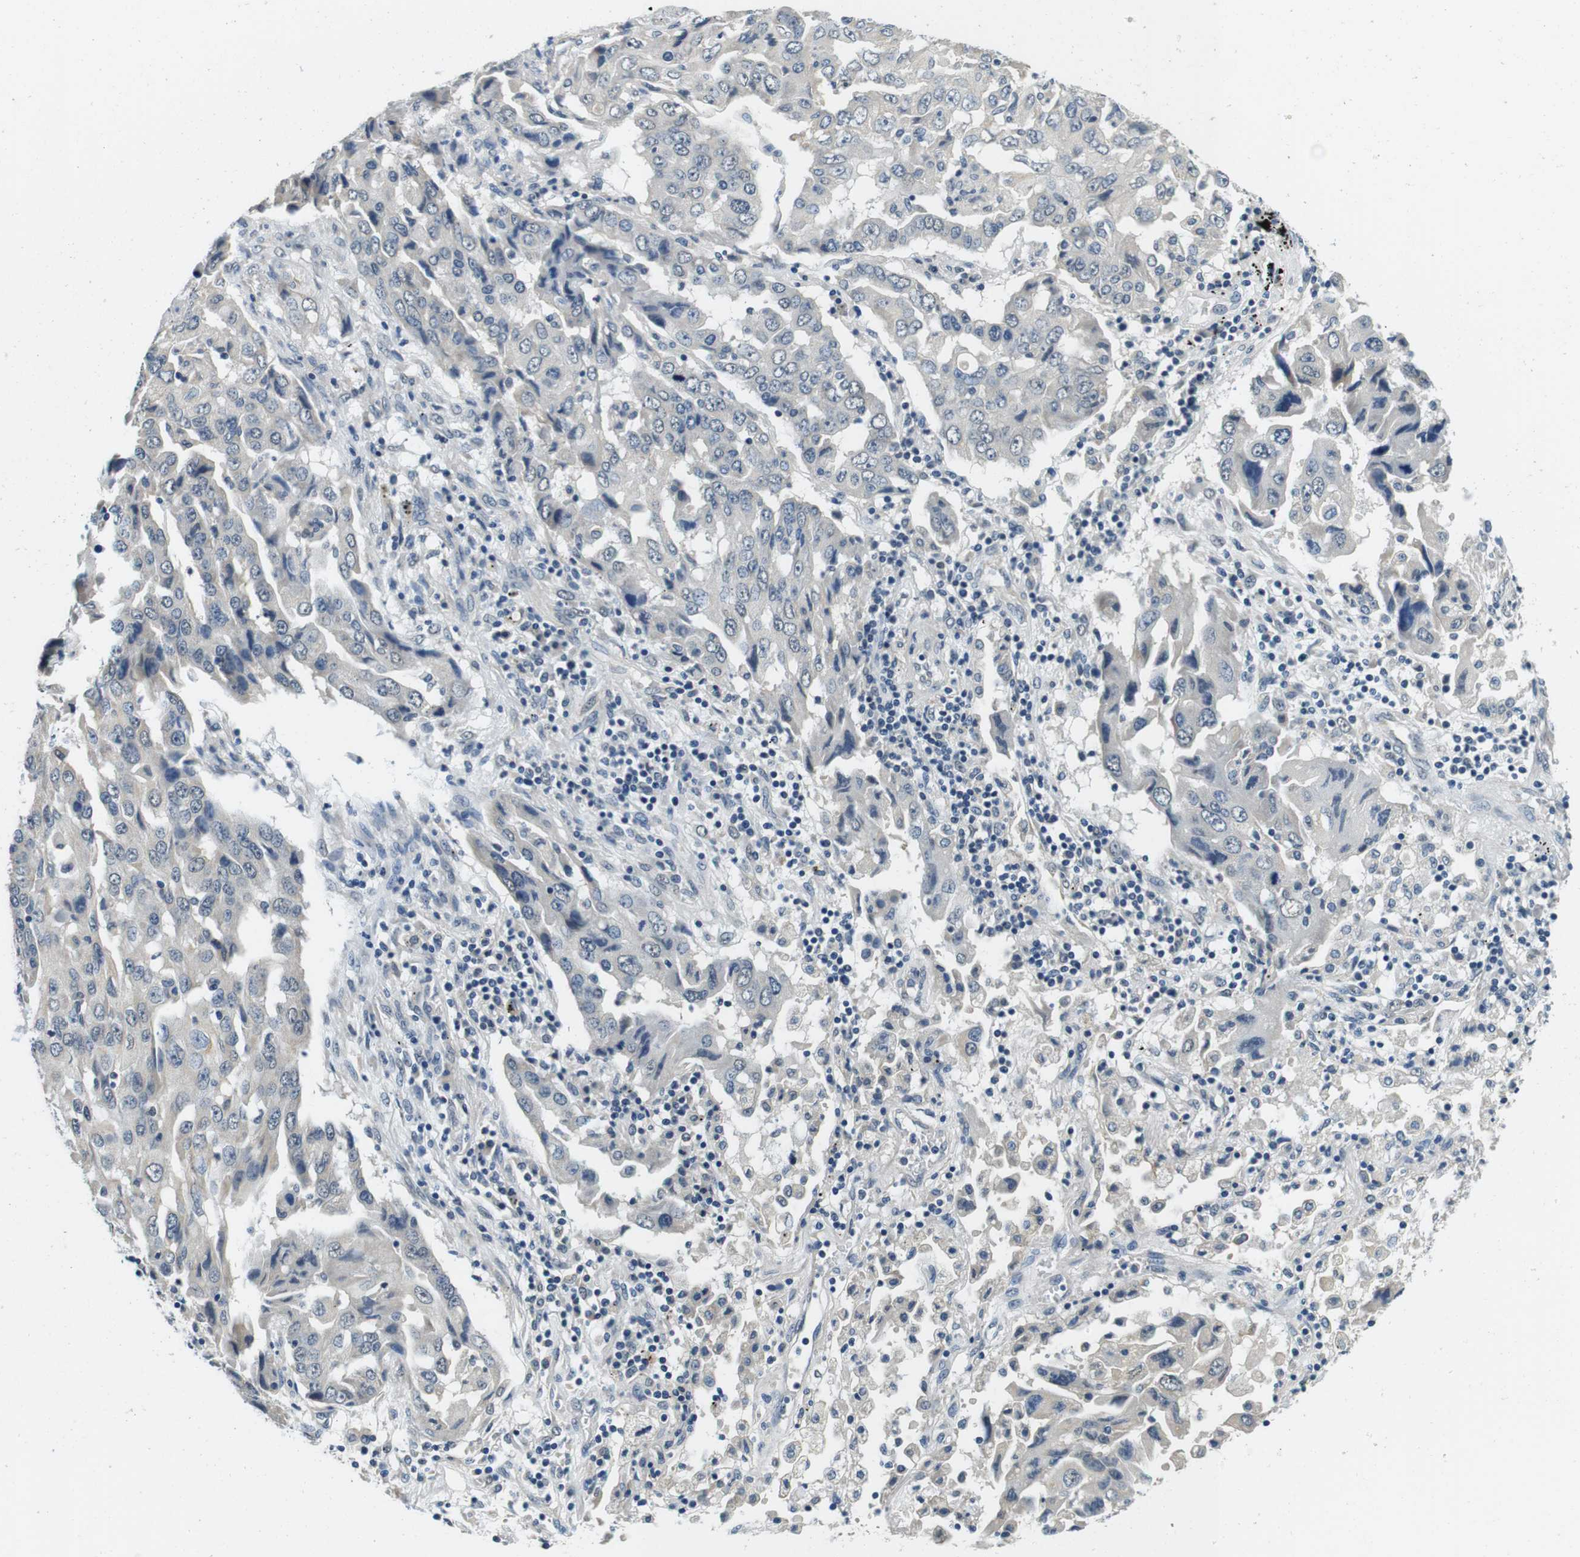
{"staining": {"intensity": "negative", "quantity": "none", "location": "none"}, "tissue": "lung cancer", "cell_type": "Tumor cells", "image_type": "cancer", "snomed": [{"axis": "morphology", "description": "Adenocarcinoma, NOS"}, {"axis": "topography", "description": "Lung"}], "caption": "This is an IHC image of human adenocarcinoma (lung). There is no positivity in tumor cells.", "gene": "DTNA", "patient": {"sex": "female", "age": 65}}